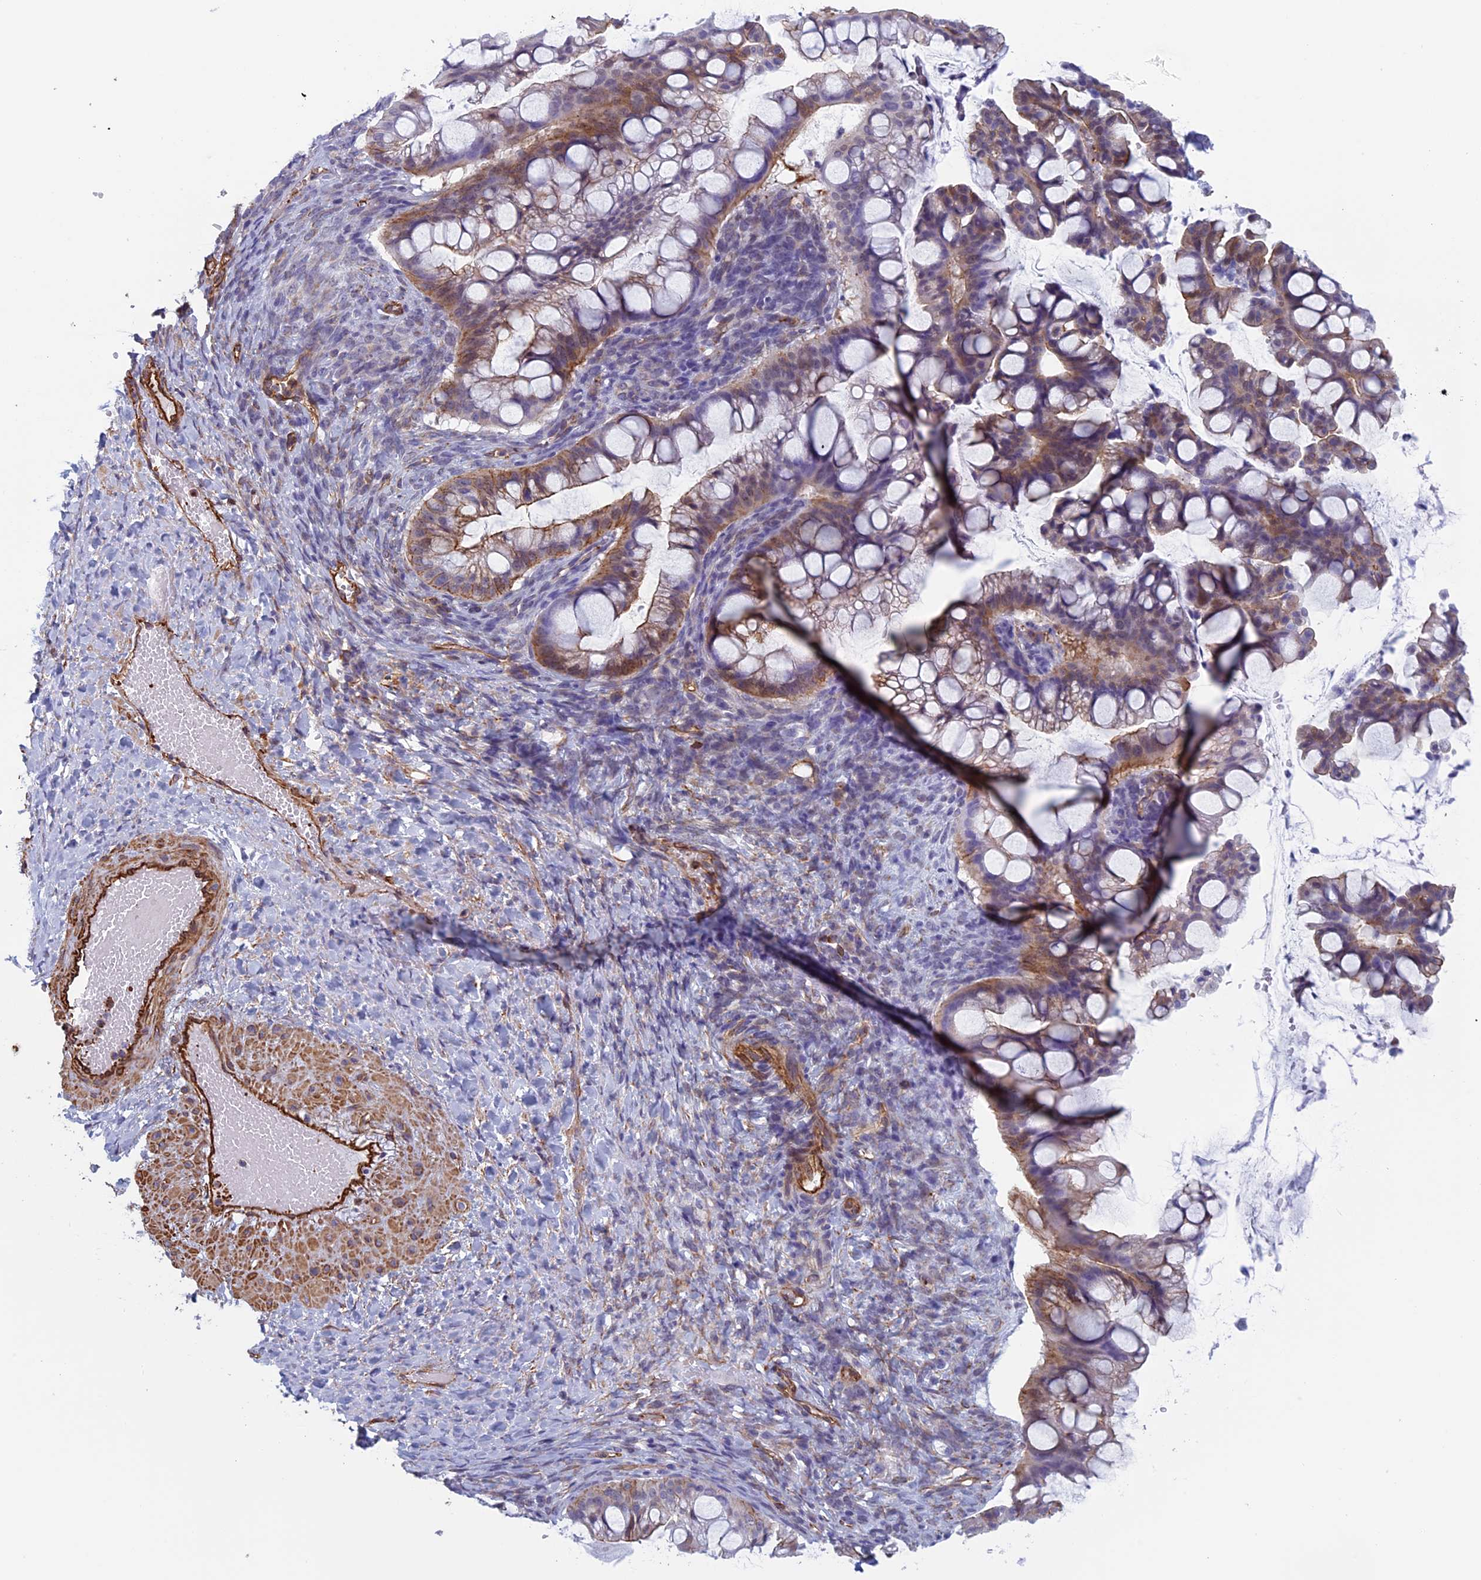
{"staining": {"intensity": "moderate", "quantity": "25%-75%", "location": "cytoplasmic/membranous"}, "tissue": "ovarian cancer", "cell_type": "Tumor cells", "image_type": "cancer", "snomed": [{"axis": "morphology", "description": "Cystadenocarcinoma, mucinous, NOS"}, {"axis": "topography", "description": "Ovary"}], "caption": "DAB (3,3'-diaminobenzidine) immunohistochemical staining of ovarian mucinous cystadenocarcinoma reveals moderate cytoplasmic/membranous protein positivity in about 25%-75% of tumor cells. The staining was performed using DAB, with brown indicating positive protein expression. Nuclei are stained blue with hematoxylin.", "gene": "ANGPTL2", "patient": {"sex": "female", "age": 73}}